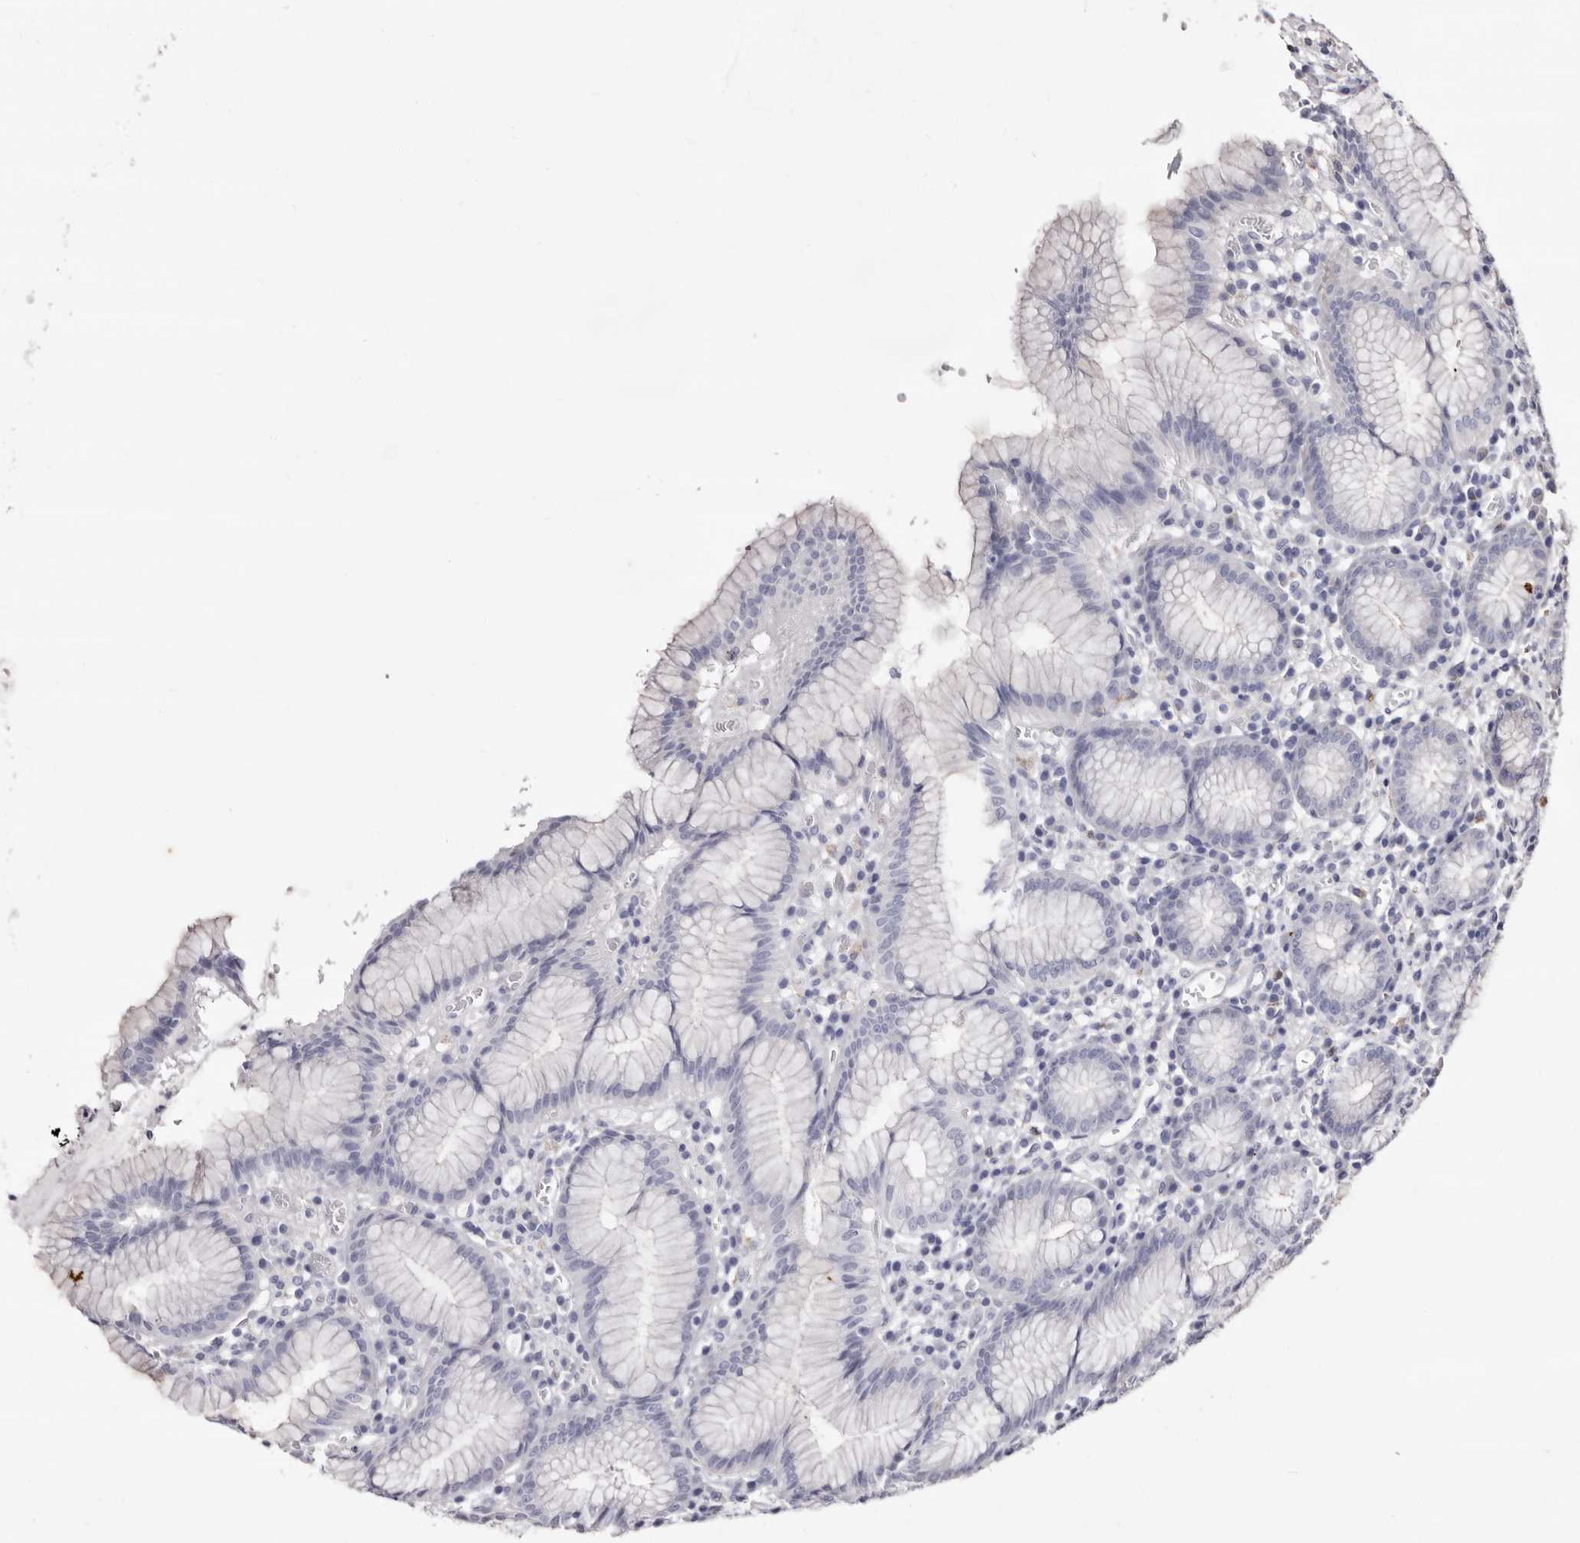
{"staining": {"intensity": "negative", "quantity": "none", "location": "none"}, "tissue": "stomach", "cell_type": "Glandular cells", "image_type": "normal", "snomed": [{"axis": "morphology", "description": "Normal tissue, NOS"}, {"axis": "topography", "description": "Stomach"}], "caption": "Glandular cells show no significant protein staining in unremarkable stomach.", "gene": "LUZP1", "patient": {"sex": "male", "age": 55}}